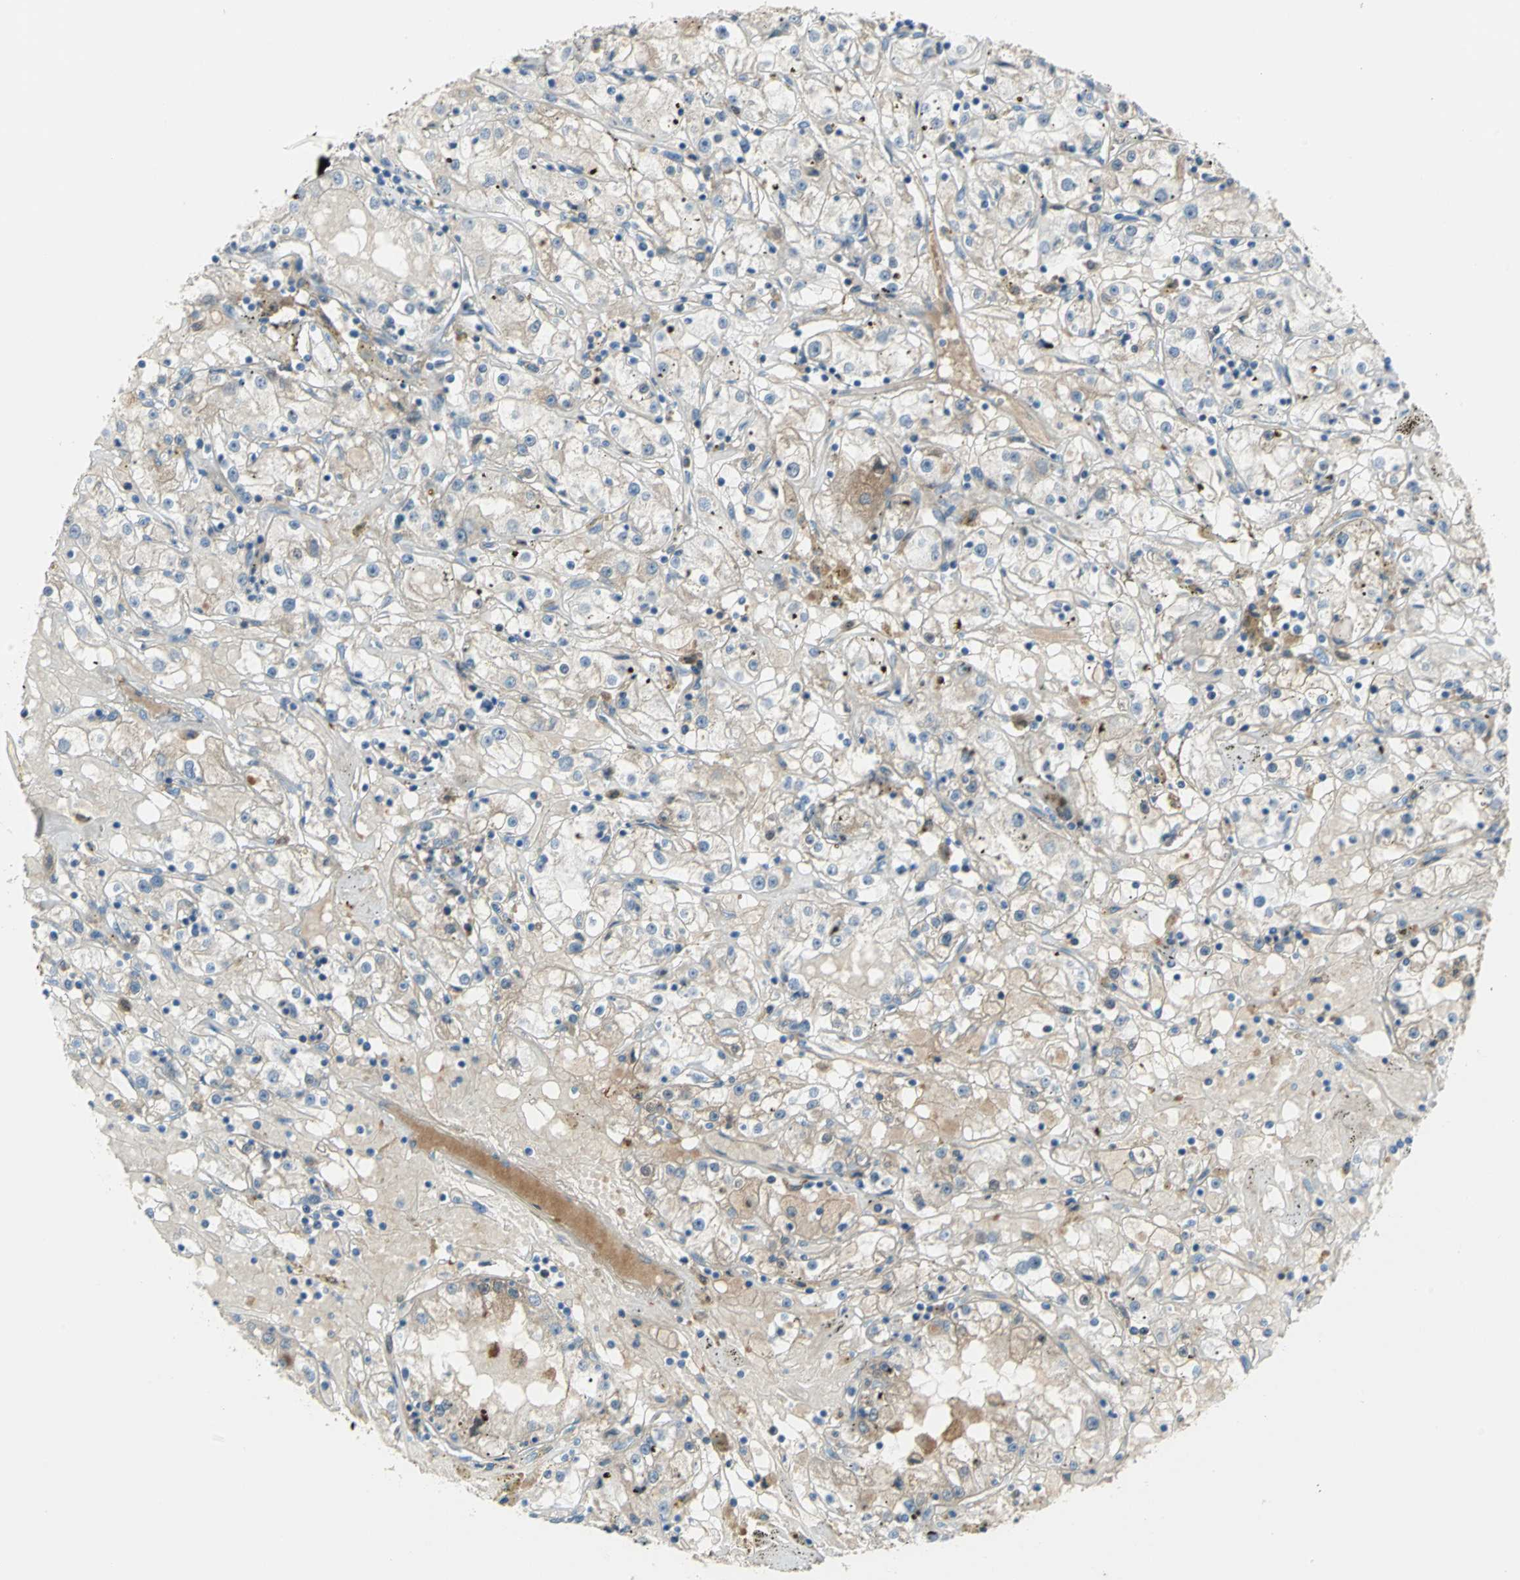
{"staining": {"intensity": "moderate", "quantity": ">75%", "location": "cytoplasmic/membranous,nuclear"}, "tissue": "renal cancer", "cell_type": "Tumor cells", "image_type": "cancer", "snomed": [{"axis": "morphology", "description": "Adenocarcinoma, NOS"}, {"axis": "topography", "description": "Kidney"}], "caption": "This histopathology image displays renal cancer (adenocarcinoma) stained with immunohistochemistry (IHC) to label a protein in brown. The cytoplasmic/membranous and nuclear of tumor cells show moderate positivity for the protein. Nuclei are counter-stained blue.", "gene": "ZIC1", "patient": {"sex": "male", "age": 56}}